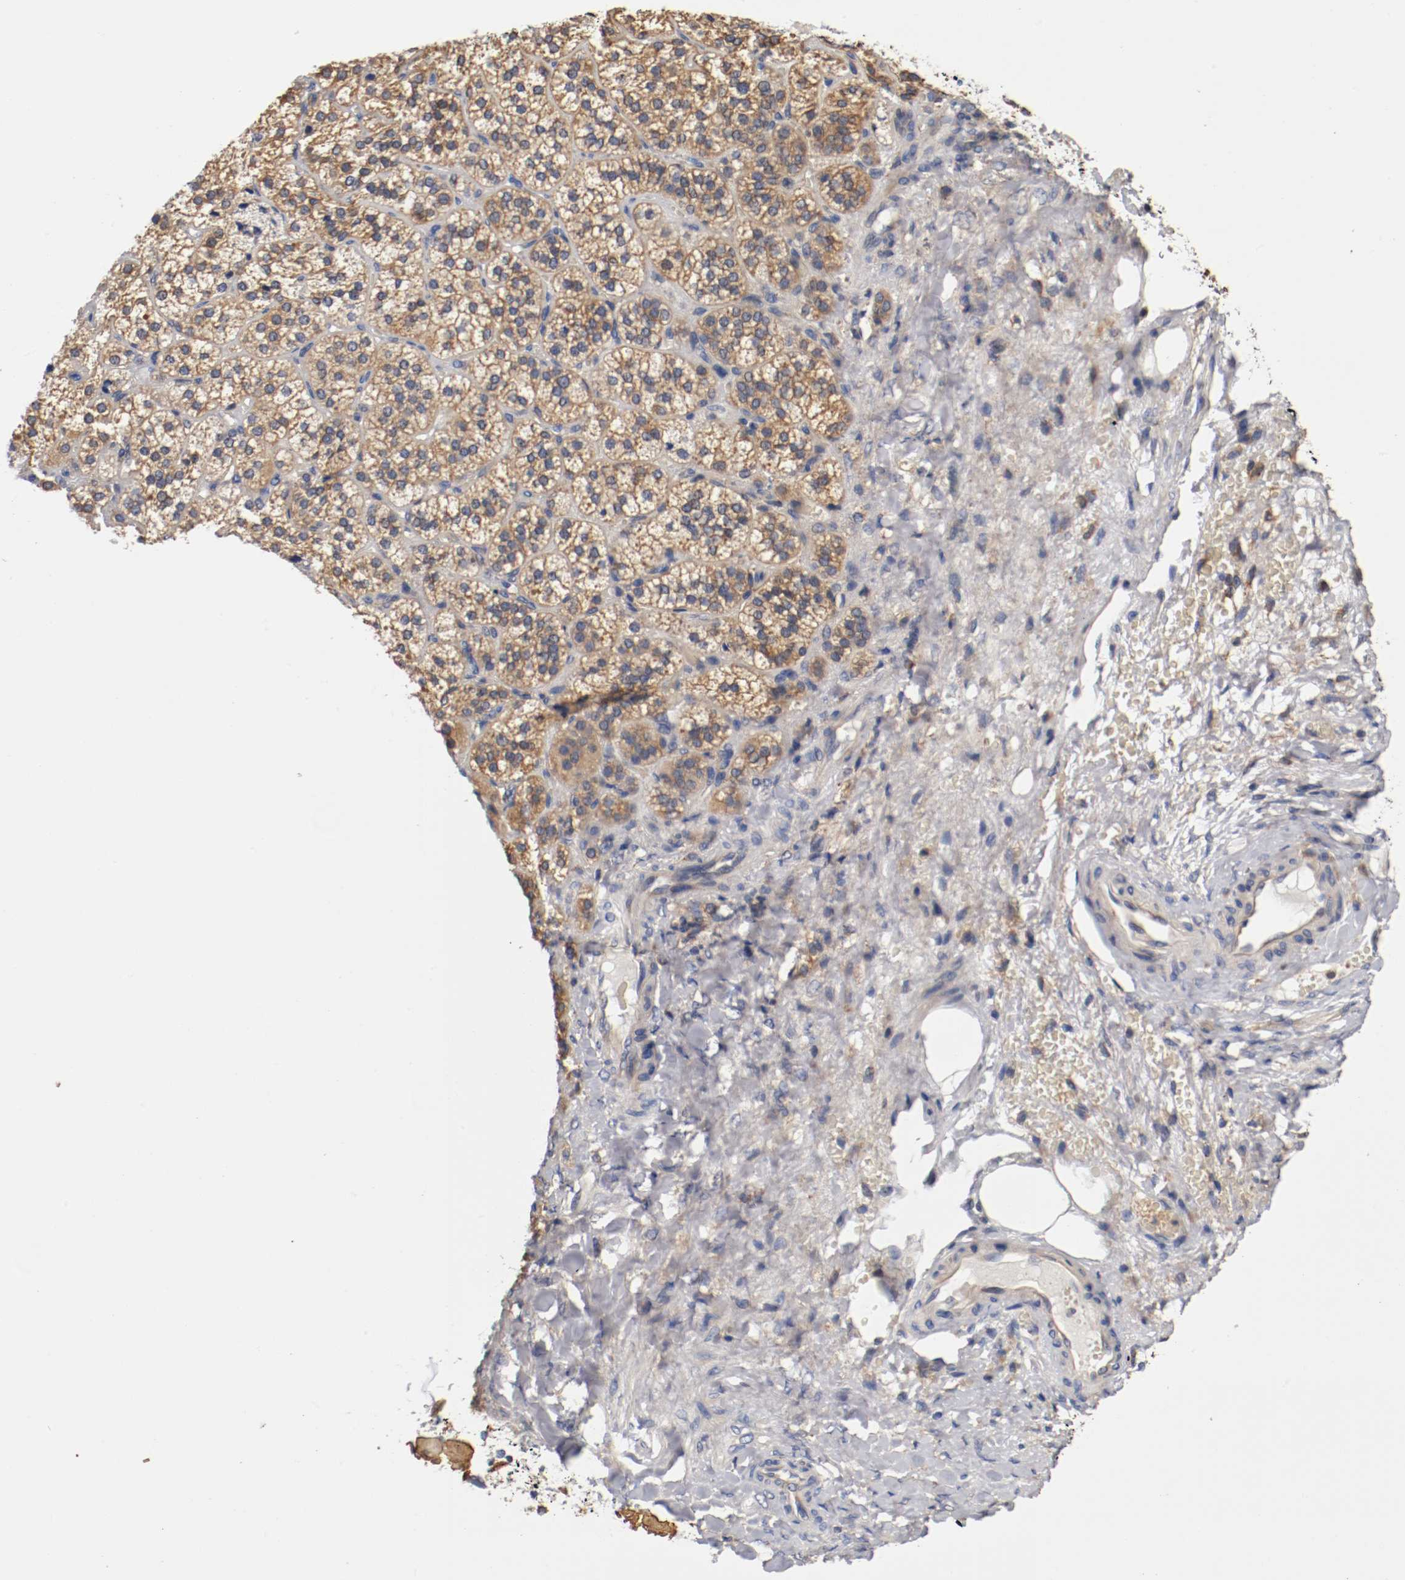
{"staining": {"intensity": "moderate", "quantity": ">75%", "location": "cytoplasmic/membranous"}, "tissue": "adrenal gland", "cell_type": "Glandular cells", "image_type": "normal", "snomed": [{"axis": "morphology", "description": "Normal tissue, NOS"}, {"axis": "topography", "description": "Adrenal gland"}], "caption": "Immunohistochemistry image of normal human adrenal gland stained for a protein (brown), which displays medium levels of moderate cytoplasmic/membranous expression in approximately >75% of glandular cells.", "gene": "TNFSF12", "patient": {"sex": "female", "age": 71}}